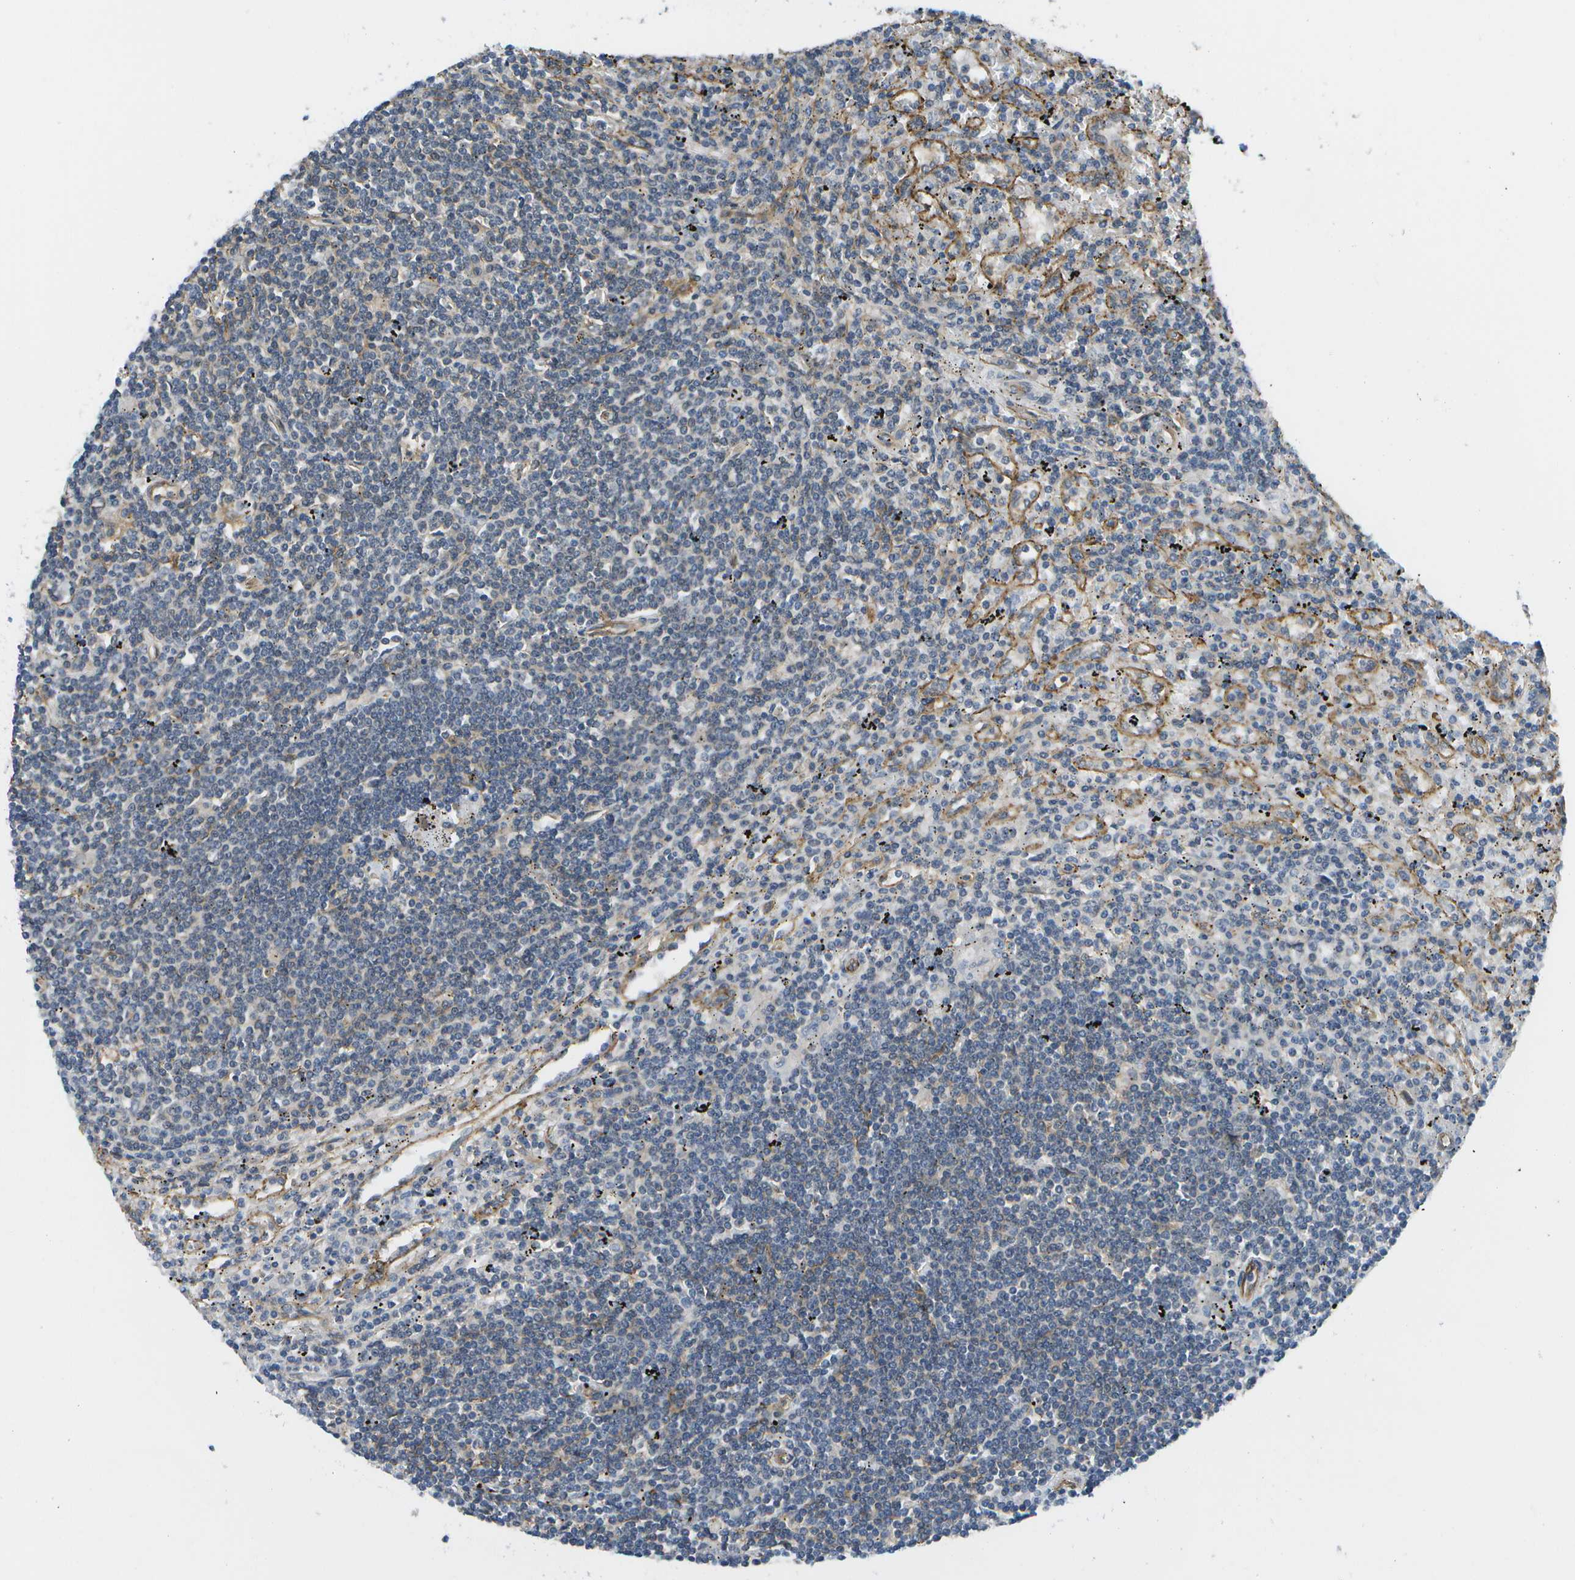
{"staining": {"intensity": "negative", "quantity": "none", "location": "none"}, "tissue": "lymphoma", "cell_type": "Tumor cells", "image_type": "cancer", "snomed": [{"axis": "morphology", "description": "Malignant lymphoma, non-Hodgkin's type, Low grade"}, {"axis": "topography", "description": "Spleen"}], "caption": "Lymphoma was stained to show a protein in brown. There is no significant positivity in tumor cells.", "gene": "KIAA0040", "patient": {"sex": "male", "age": 76}}